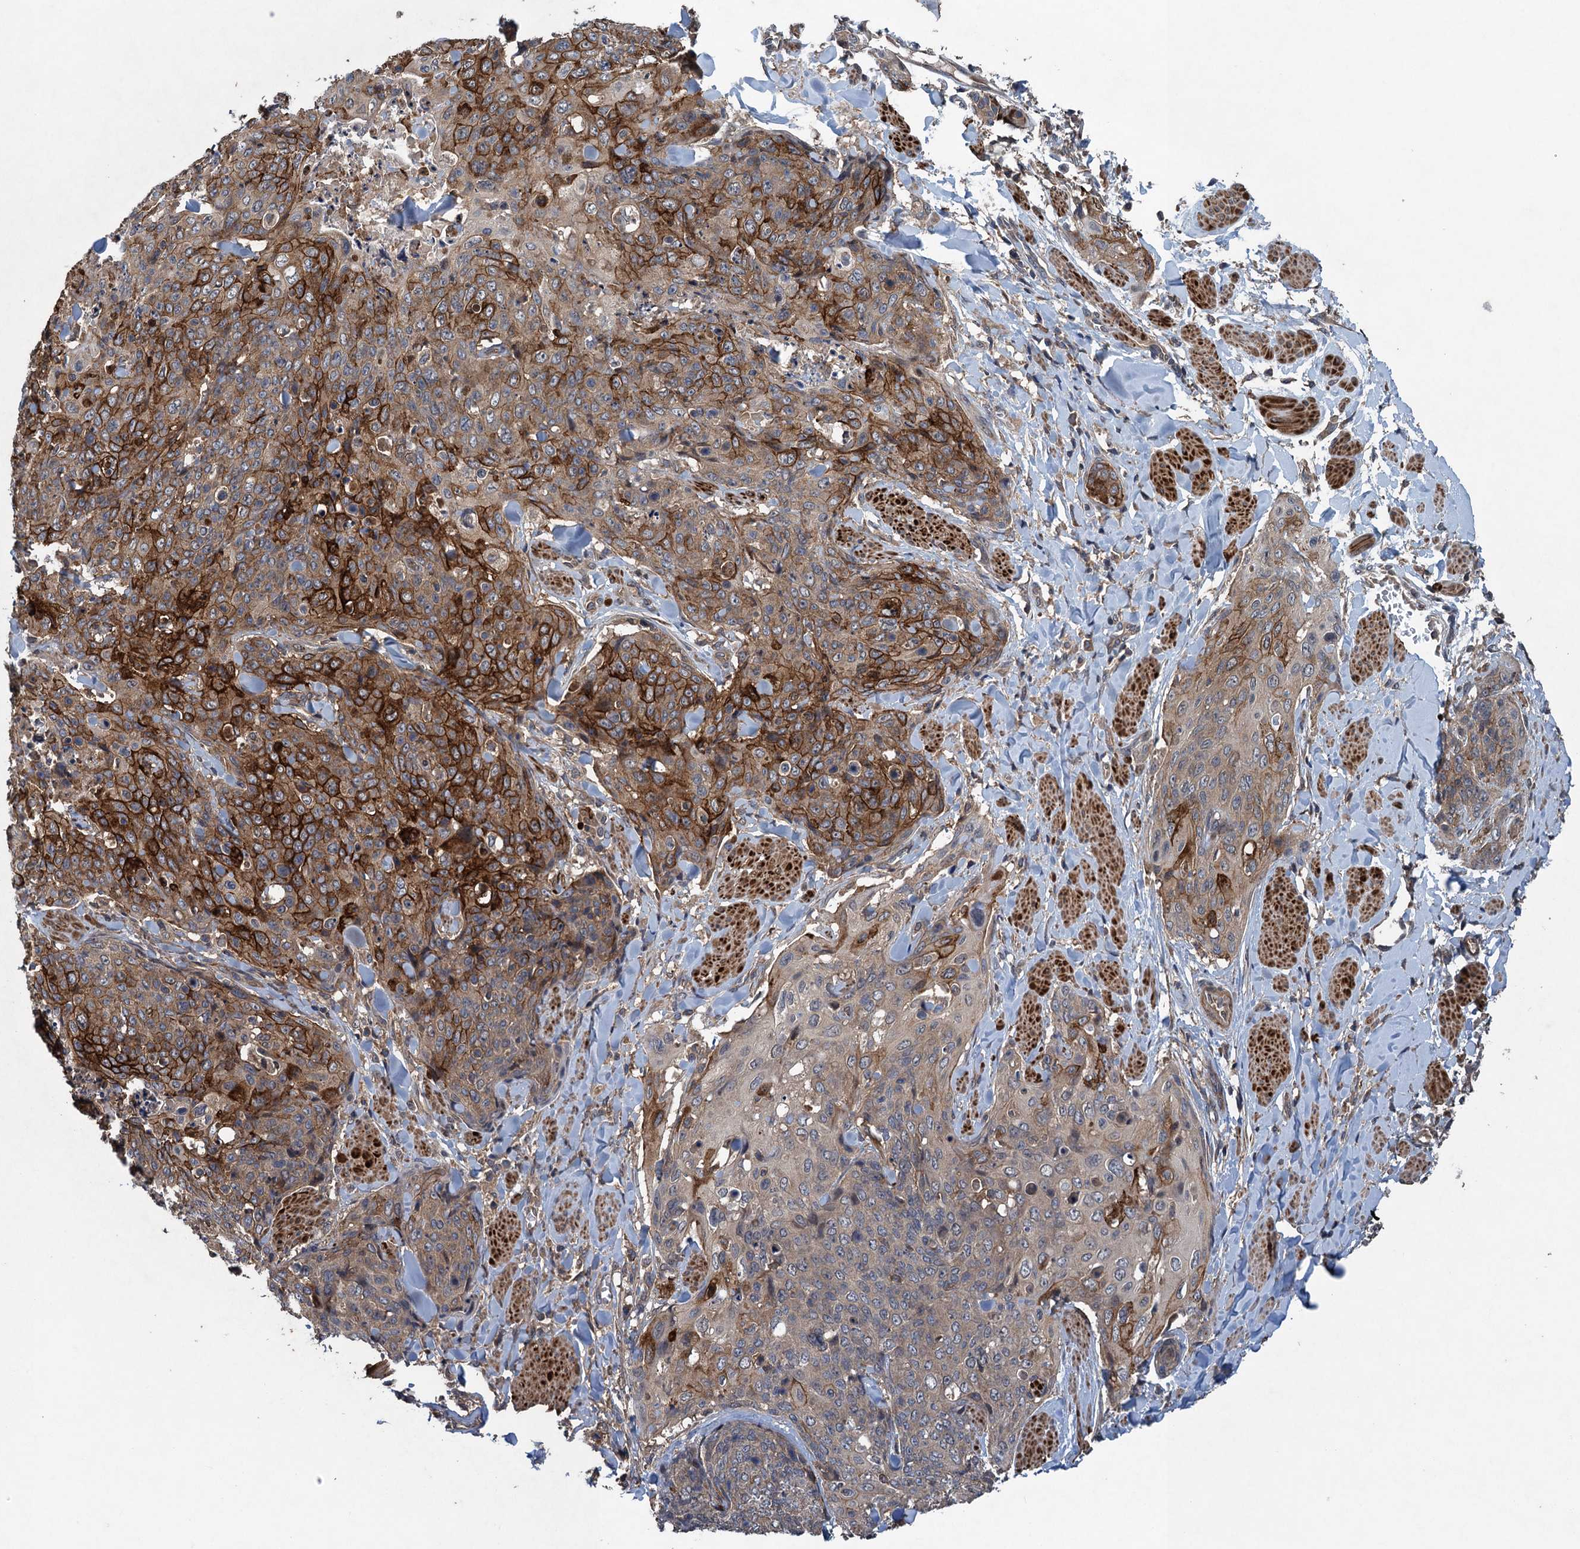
{"staining": {"intensity": "moderate", "quantity": "25%-75%", "location": "cytoplasmic/membranous"}, "tissue": "skin cancer", "cell_type": "Tumor cells", "image_type": "cancer", "snomed": [{"axis": "morphology", "description": "Squamous cell carcinoma, NOS"}, {"axis": "topography", "description": "Skin"}, {"axis": "topography", "description": "Vulva"}], "caption": "Moderate cytoplasmic/membranous expression for a protein is appreciated in about 25%-75% of tumor cells of skin cancer (squamous cell carcinoma) using immunohistochemistry (IHC).", "gene": "CNTN5", "patient": {"sex": "female", "age": 85}}